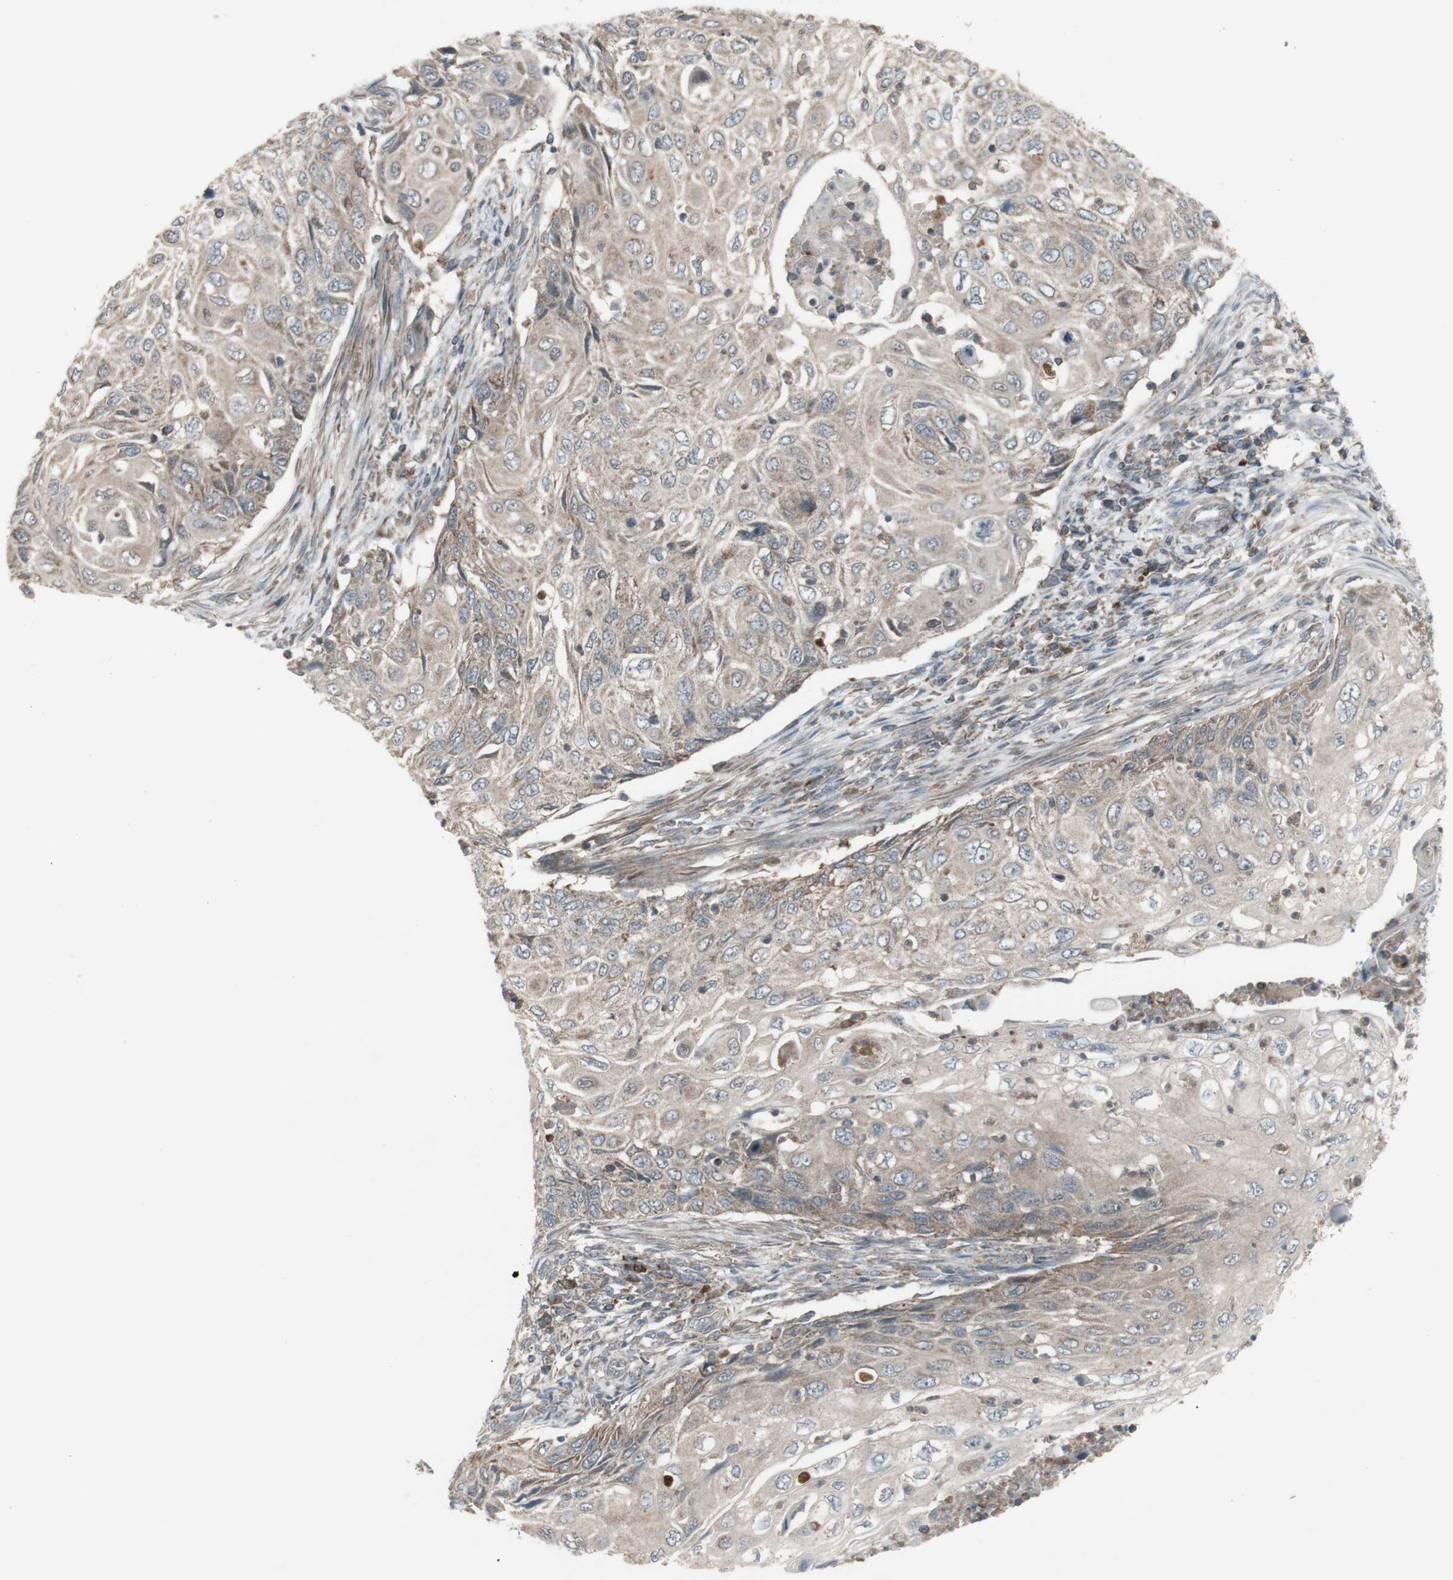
{"staining": {"intensity": "weak", "quantity": ">75%", "location": "cytoplasmic/membranous"}, "tissue": "cervical cancer", "cell_type": "Tumor cells", "image_type": "cancer", "snomed": [{"axis": "morphology", "description": "Squamous cell carcinoma, NOS"}, {"axis": "topography", "description": "Cervix"}], "caption": "Protein analysis of cervical cancer (squamous cell carcinoma) tissue reveals weak cytoplasmic/membranous expression in approximately >75% of tumor cells. (IHC, brightfield microscopy, high magnification).", "gene": "SHC1", "patient": {"sex": "female", "age": 70}}